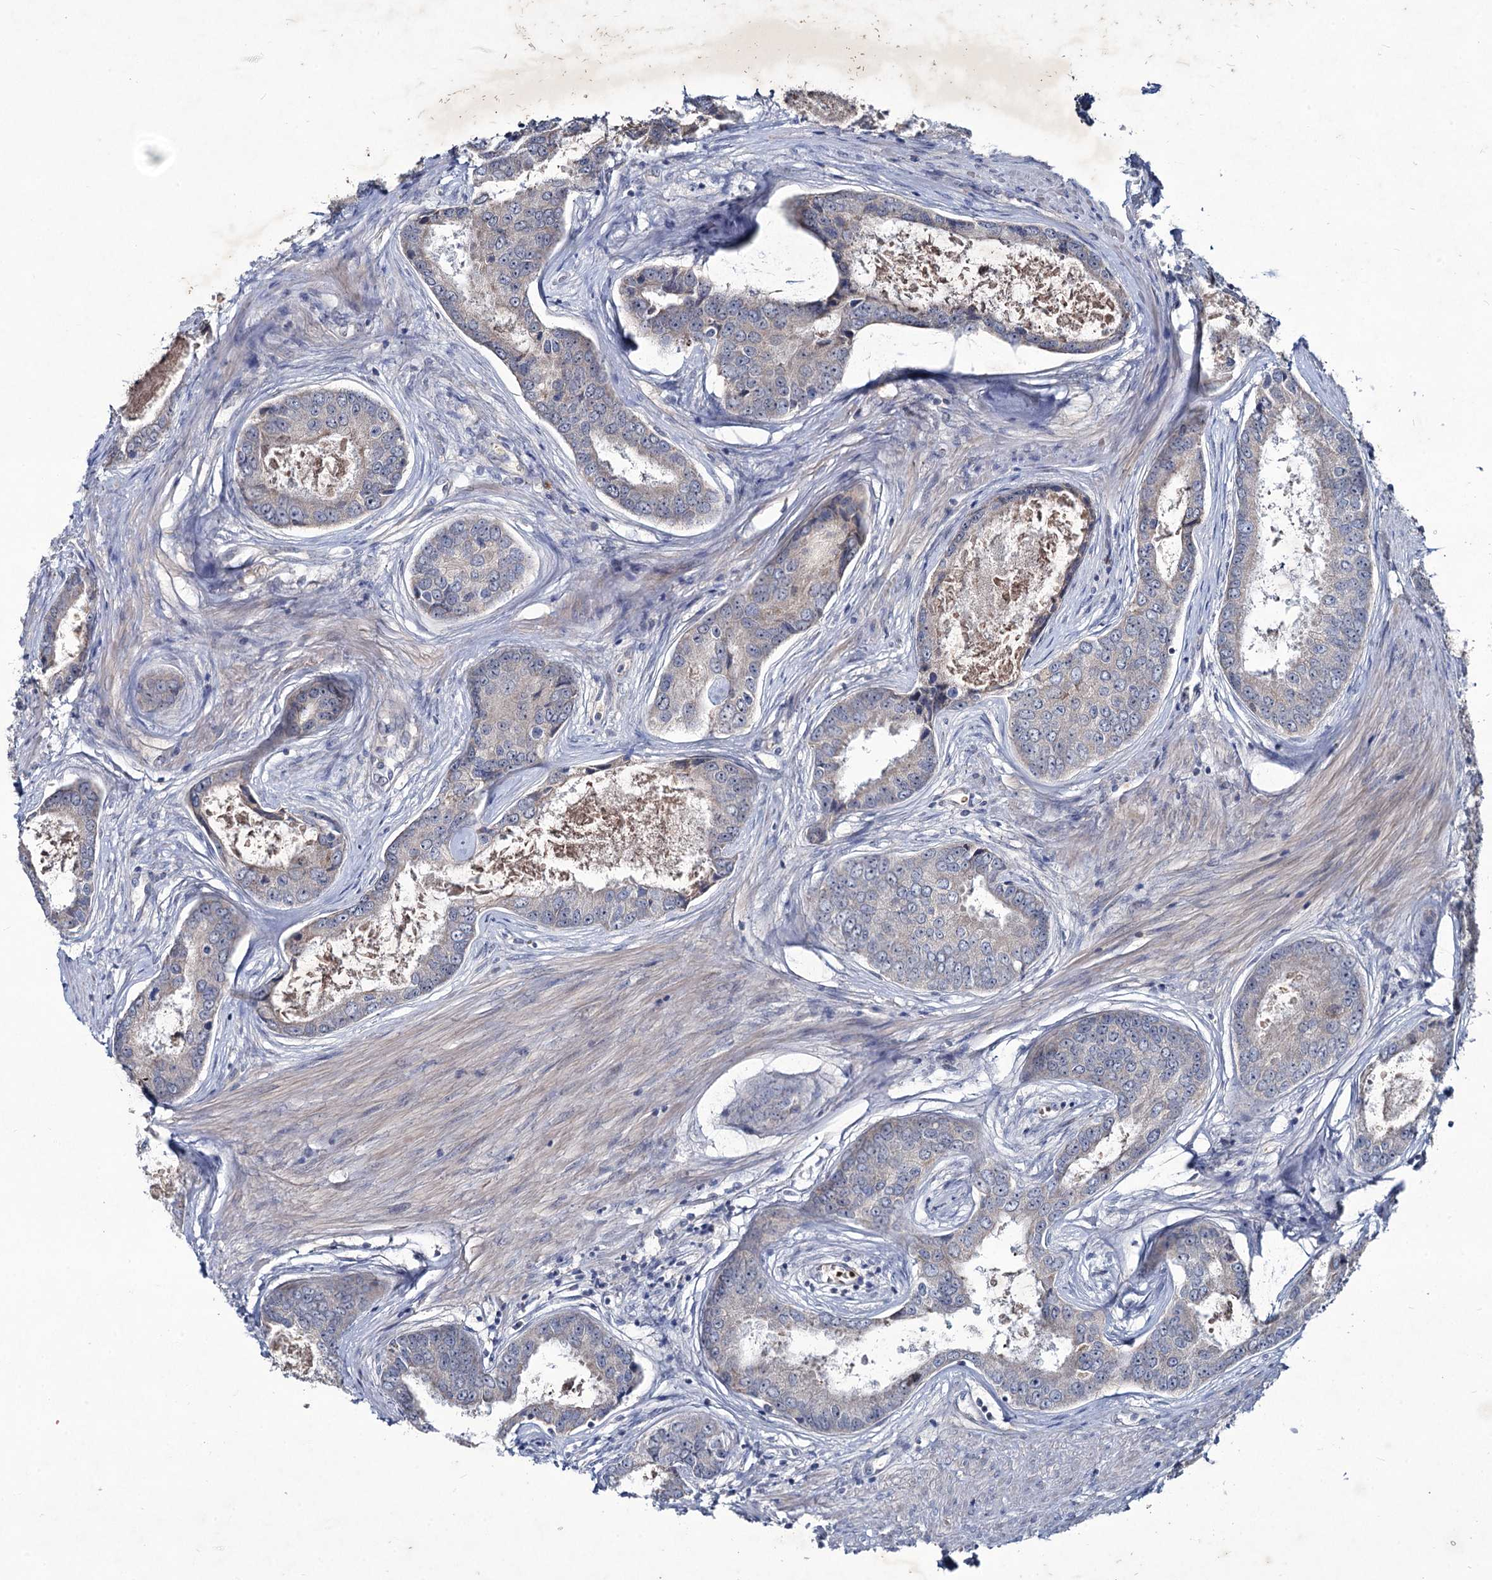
{"staining": {"intensity": "negative", "quantity": "none", "location": "none"}, "tissue": "prostate cancer", "cell_type": "Tumor cells", "image_type": "cancer", "snomed": [{"axis": "morphology", "description": "Adenocarcinoma, Low grade"}, {"axis": "topography", "description": "Prostate"}], "caption": "Micrograph shows no significant protein expression in tumor cells of prostate cancer.", "gene": "RNF6", "patient": {"sex": "male", "age": 68}}